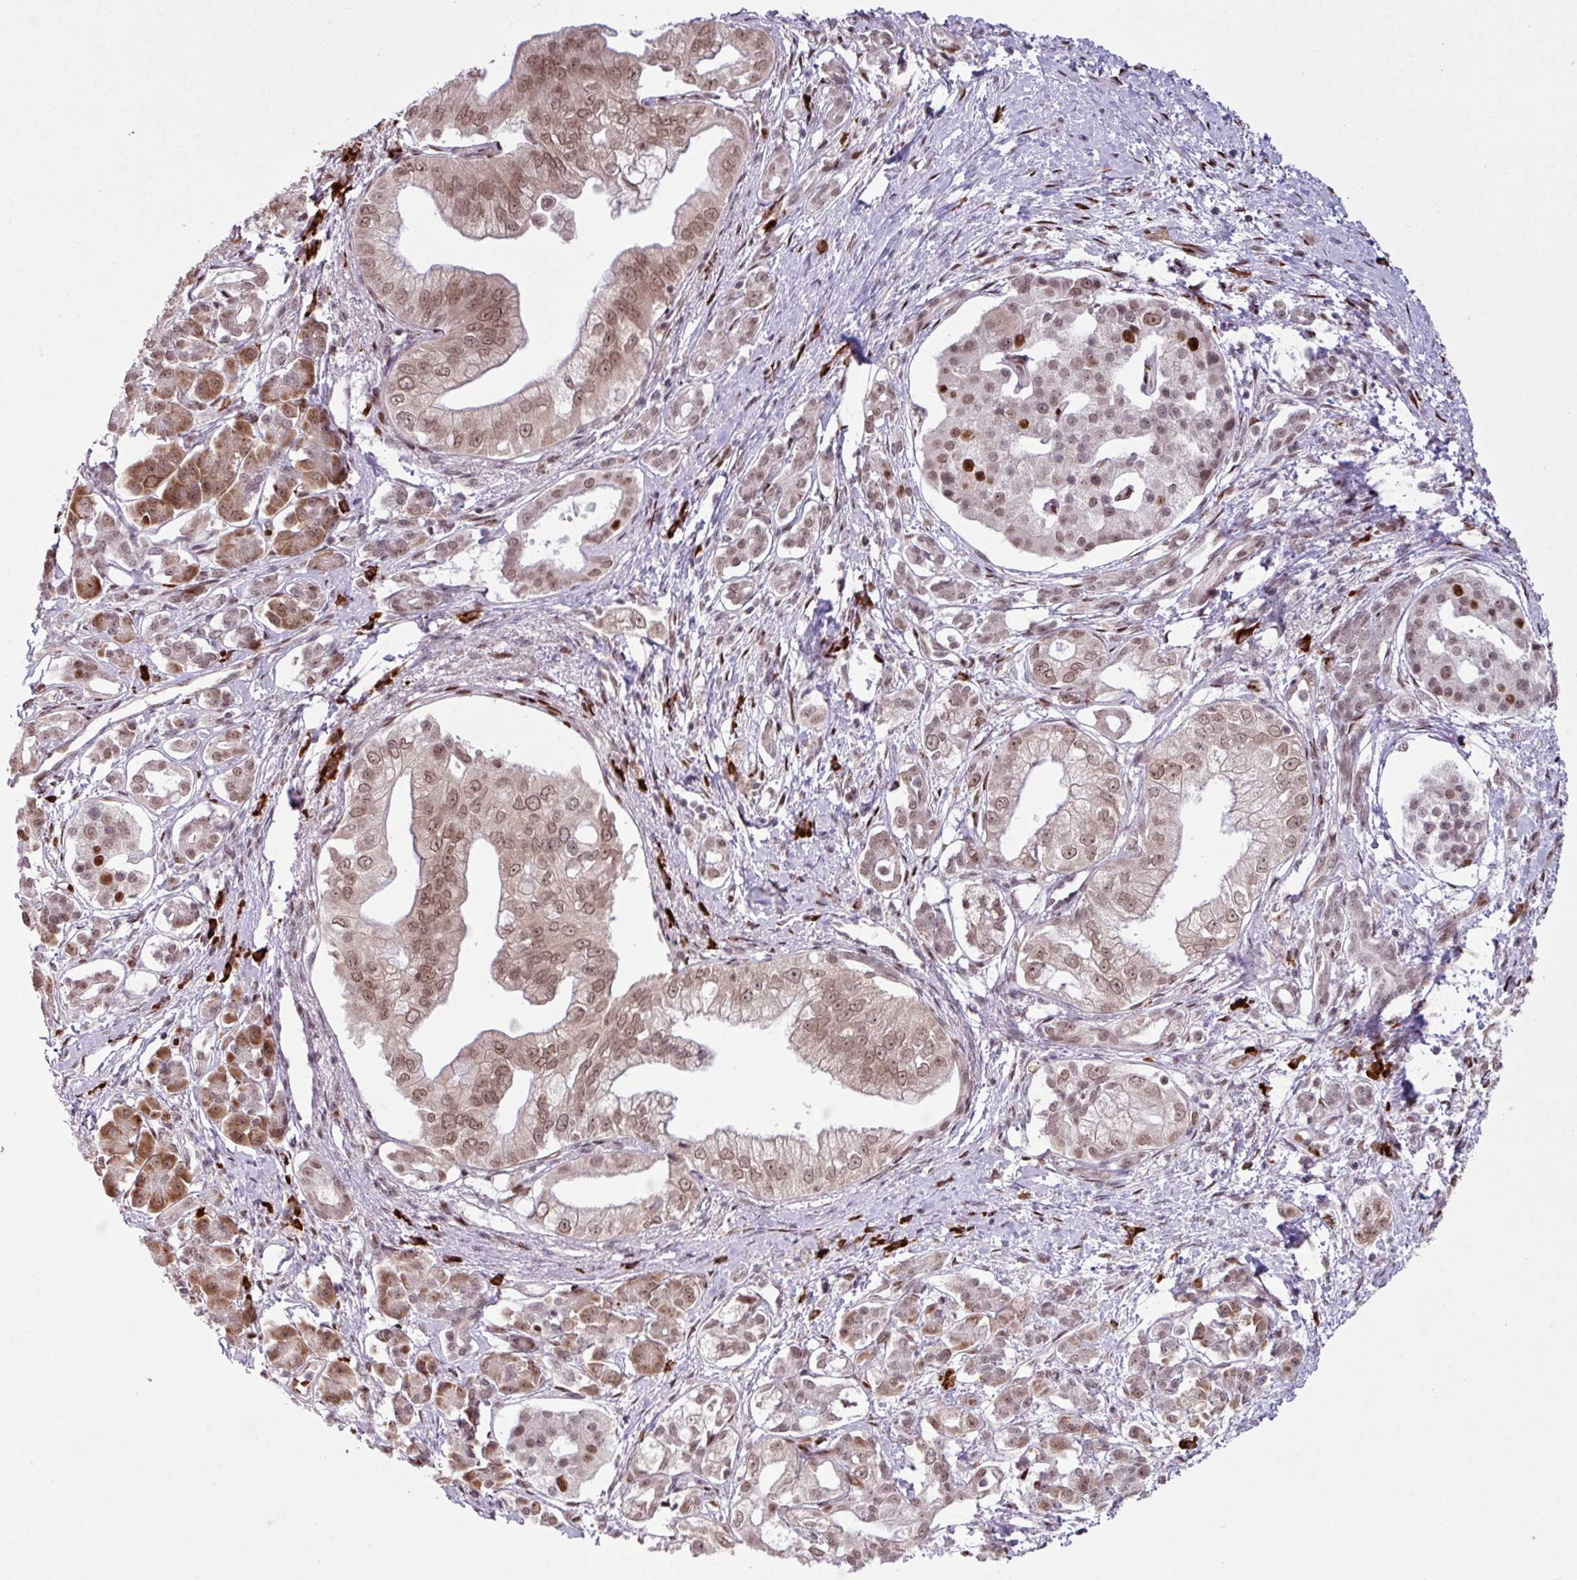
{"staining": {"intensity": "moderate", "quantity": ">75%", "location": "nuclear"}, "tissue": "pancreatic cancer", "cell_type": "Tumor cells", "image_type": "cancer", "snomed": [{"axis": "morphology", "description": "Adenocarcinoma, NOS"}, {"axis": "topography", "description": "Pancreas"}], "caption": "Protein staining by immunohistochemistry demonstrates moderate nuclear positivity in about >75% of tumor cells in pancreatic adenocarcinoma. Nuclei are stained in blue.", "gene": "PRDM5", "patient": {"sex": "male", "age": 70}}